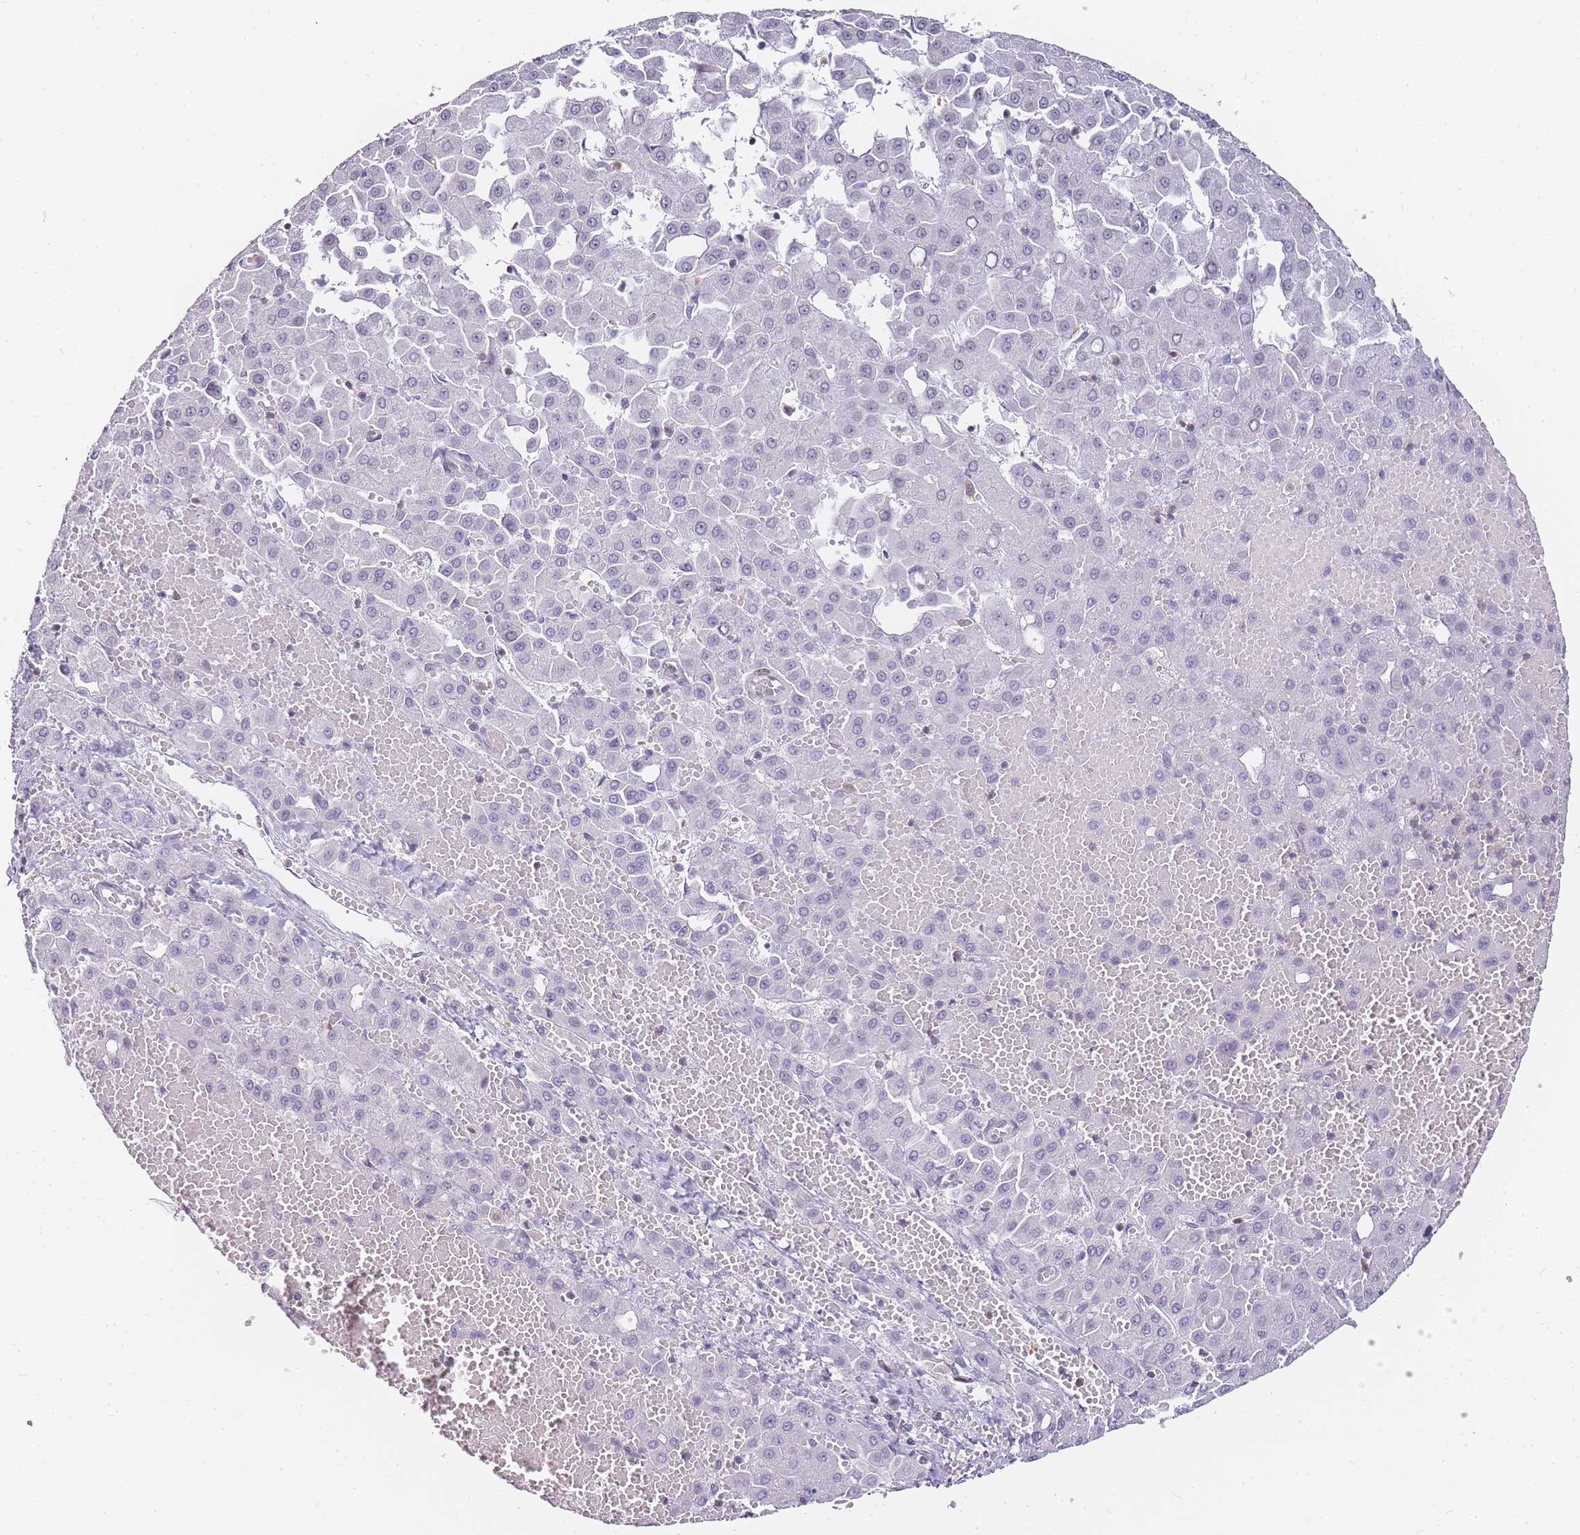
{"staining": {"intensity": "negative", "quantity": "none", "location": "none"}, "tissue": "liver cancer", "cell_type": "Tumor cells", "image_type": "cancer", "snomed": [{"axis": "morphology", "description": "Carcinoma, Hepatocellular, NOS"}, {"axis": "topography", "description": "Liver"}], "caption": "Human liver hepatocellular carcinoma stained for a protein using immunohistochemistry (IHC) exhibits no expression in tumor cells.", "gene": "JAKMIP1", "patient": {"sex": "male", "age": 47}}